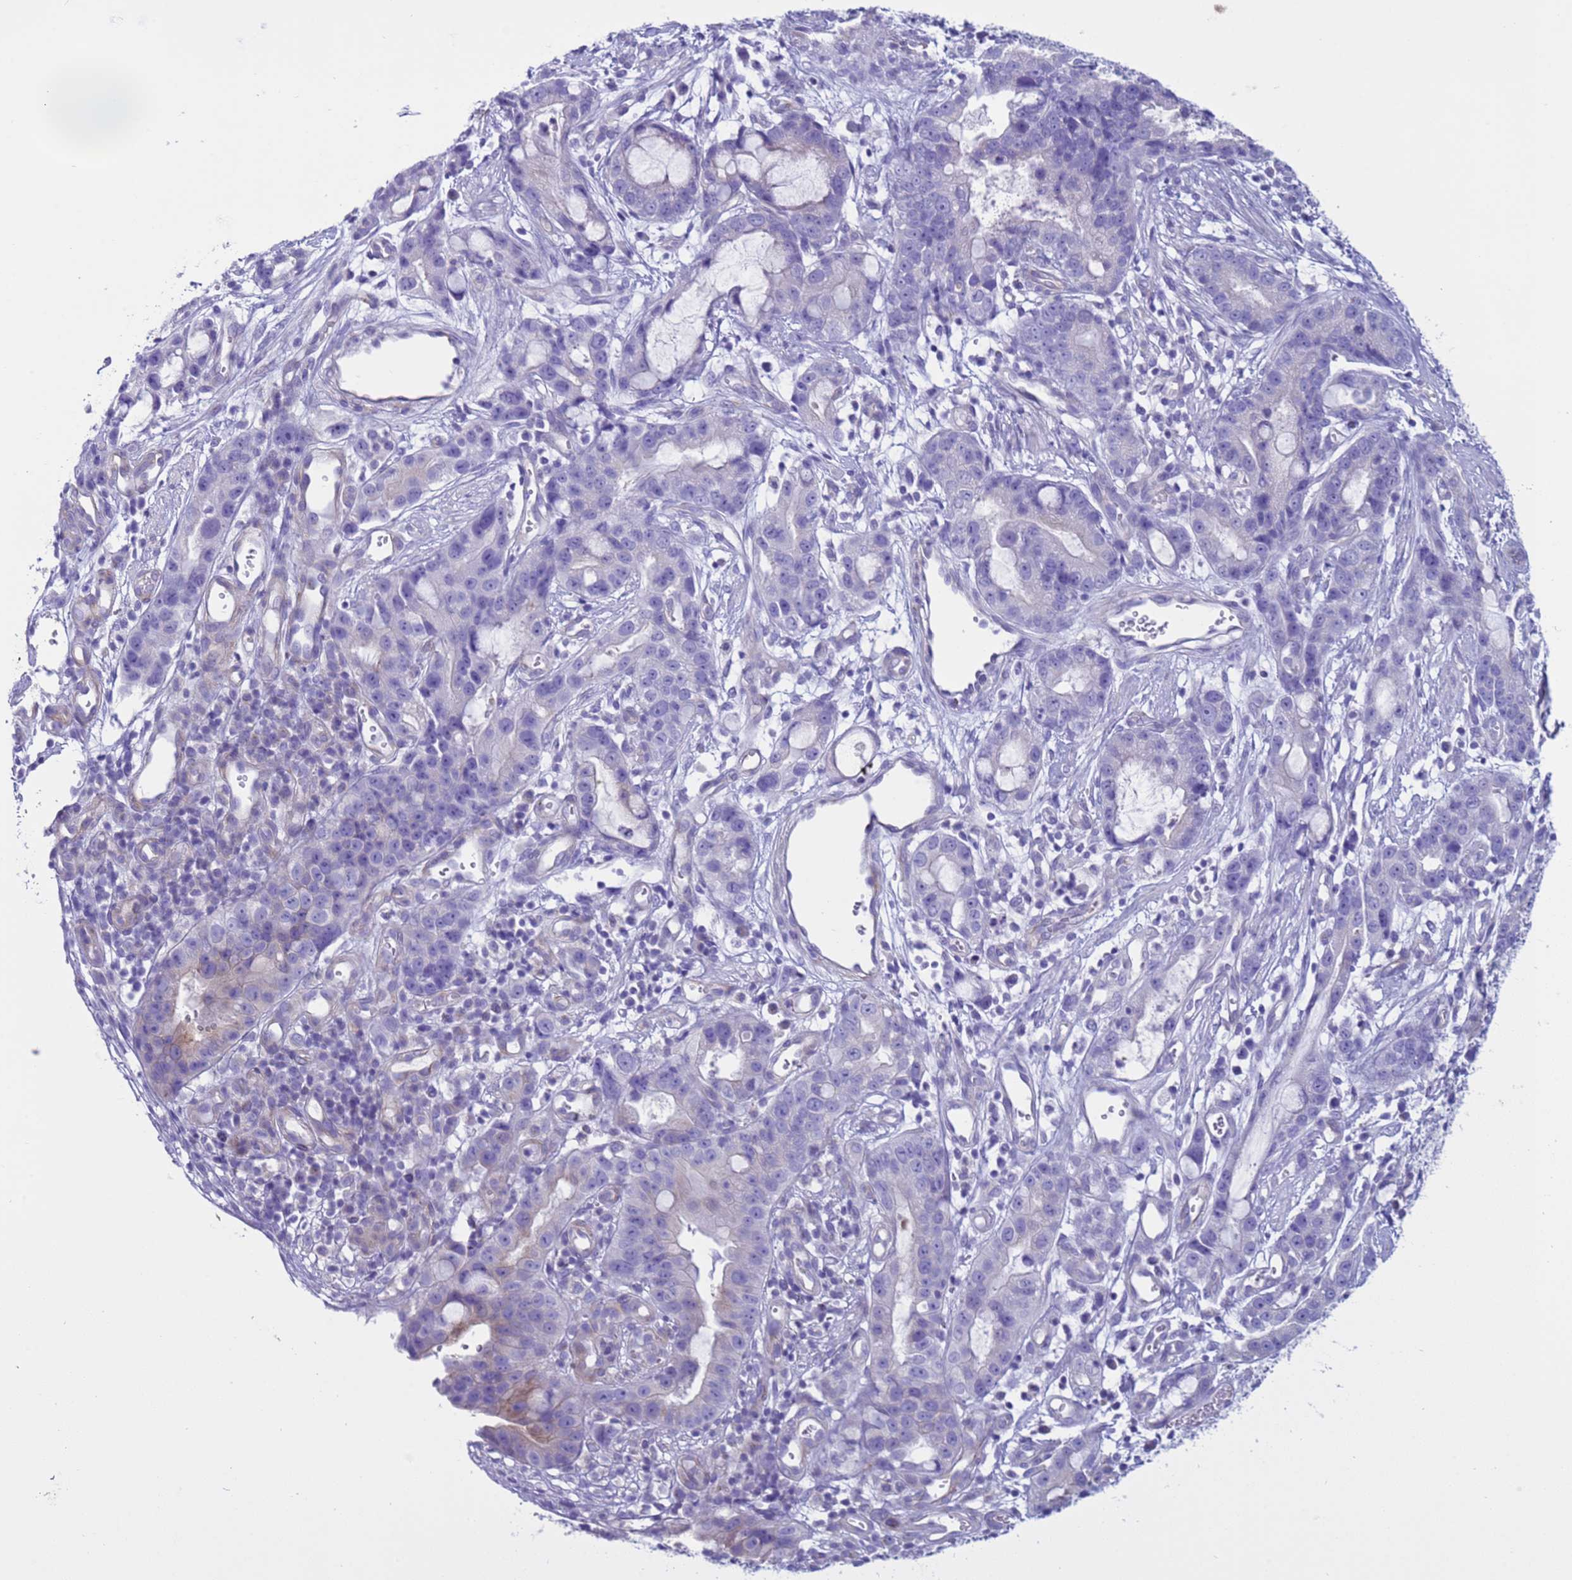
{"staining": {"intensity": "negative", "quantity": "none", "location": "none"}, "tissue": "stomach cancer", "cell_type": "Tumor cells", "image_type": "cancer", "snomed": [{"axis": "morphology", "description": "Adenocarcinoma, NOS"}, {"axis": "topography", "description": "Stomach"}], "caption": "This is a histopathology image of immunohistochemistry staining of stomach cancer, which shows no staining in tumor cells.", "gene": "CST4", "patient": {"sex": "male", "age": 55}}